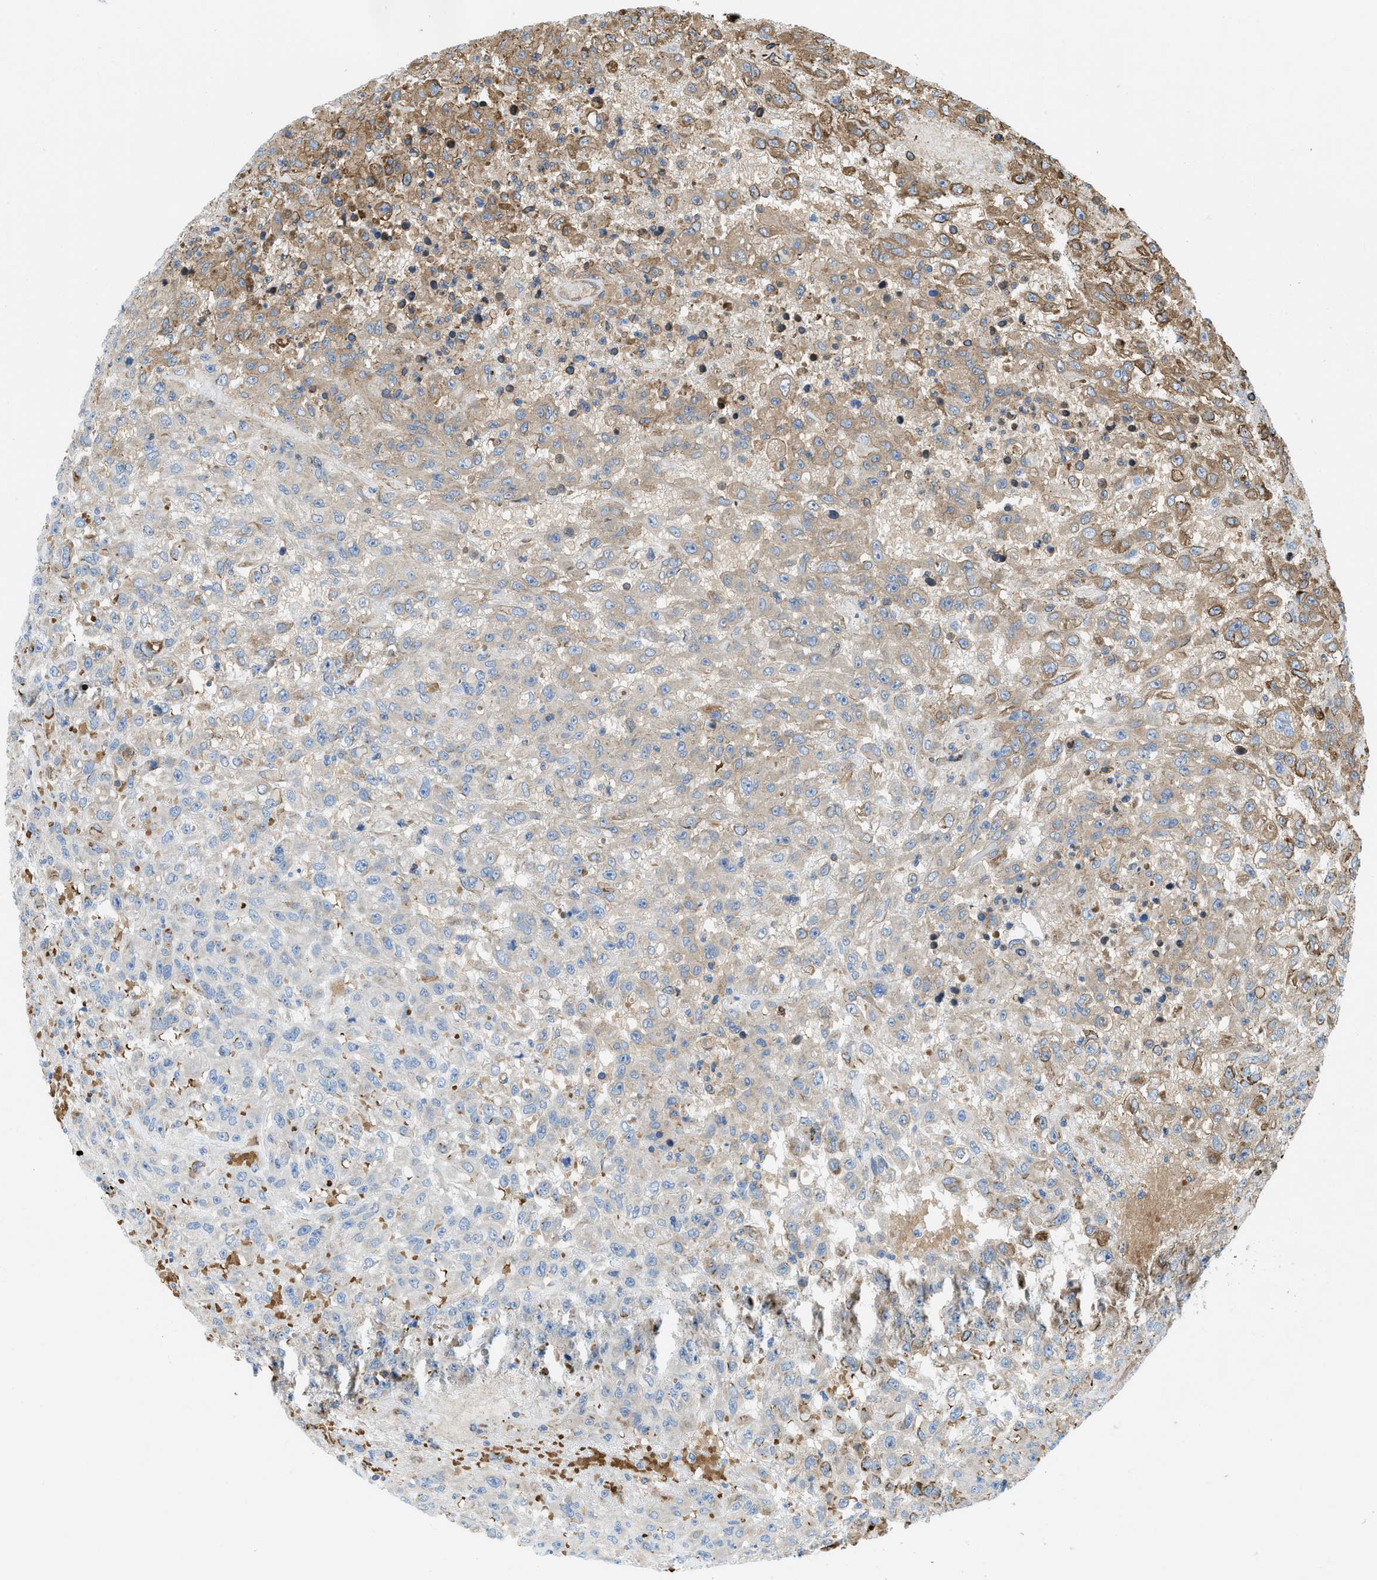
{"staining": {"intensity": "weak", "quantity": "<25%", "location": "cytoplasmic/membranous"}, "tissue": "urothelial cancer", "cell_type": "Tumor cells", "image_type": "cancer", "snomed": [{"axis": "morphology", "description": "Urothelial carcinoma, High grade"}, {"axis": "topography", "description": "Urinary bladder"}], "caption": "Tumor cells are negative for brown protein staining in urothelial cancer.", "gene": "ZNF831", "patient": {"sex": "male", "age": 46}}